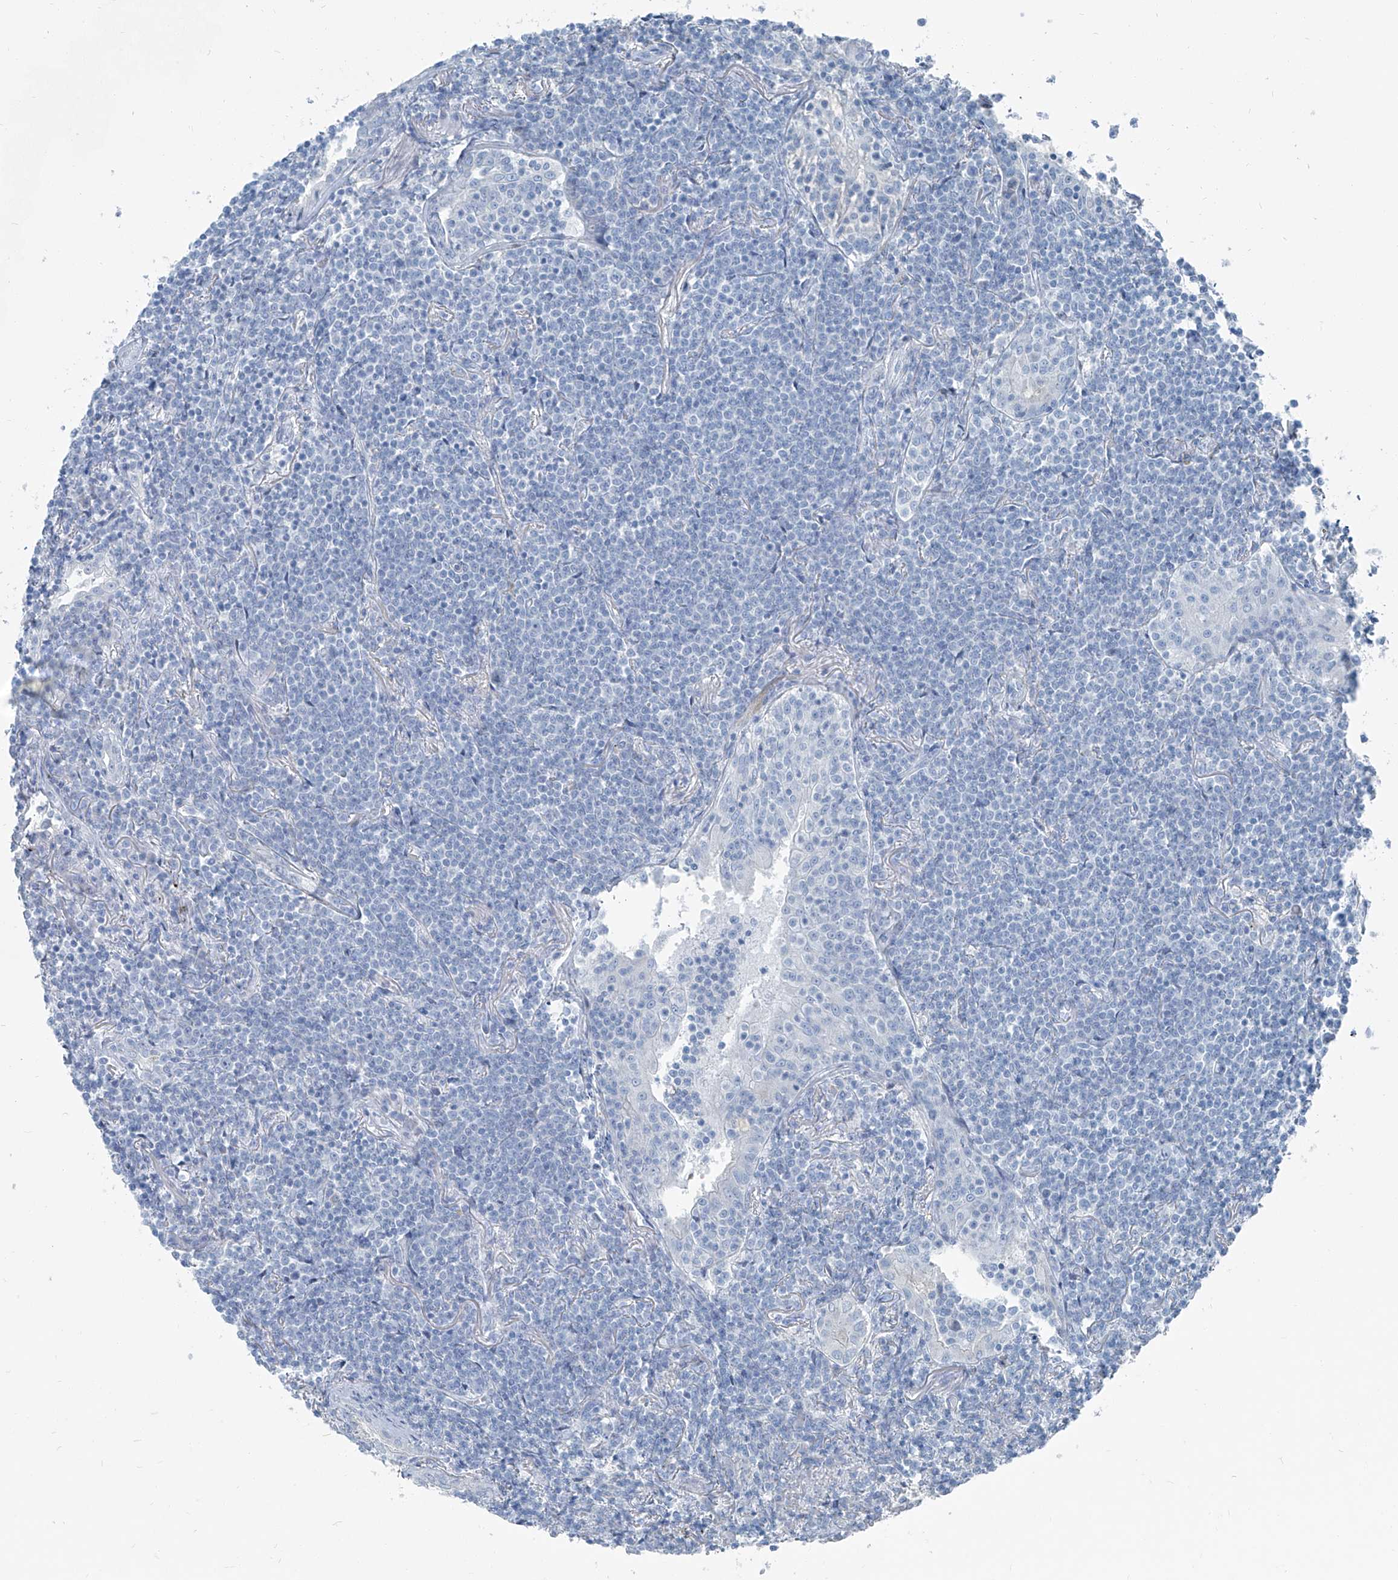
{"staining": {"intensity": "negative", "quantity": "none", "location": "none"}, "tissue": "lymphoma", "cell_type": "Tumor cells", "image_type": "cancer", "snomed": [{"axis": "morphology", "description": "Malignant lymphoma, non-Hodgkin's type, Low grade"}, {"axis": "topography", "description": "Lung"}], "caption": "This is a micrograph of IHC staining of lymphoma, which shows no expression in tumor cells.", "gene": "RGN", "patient": {"sex": "female", "age": 71}}